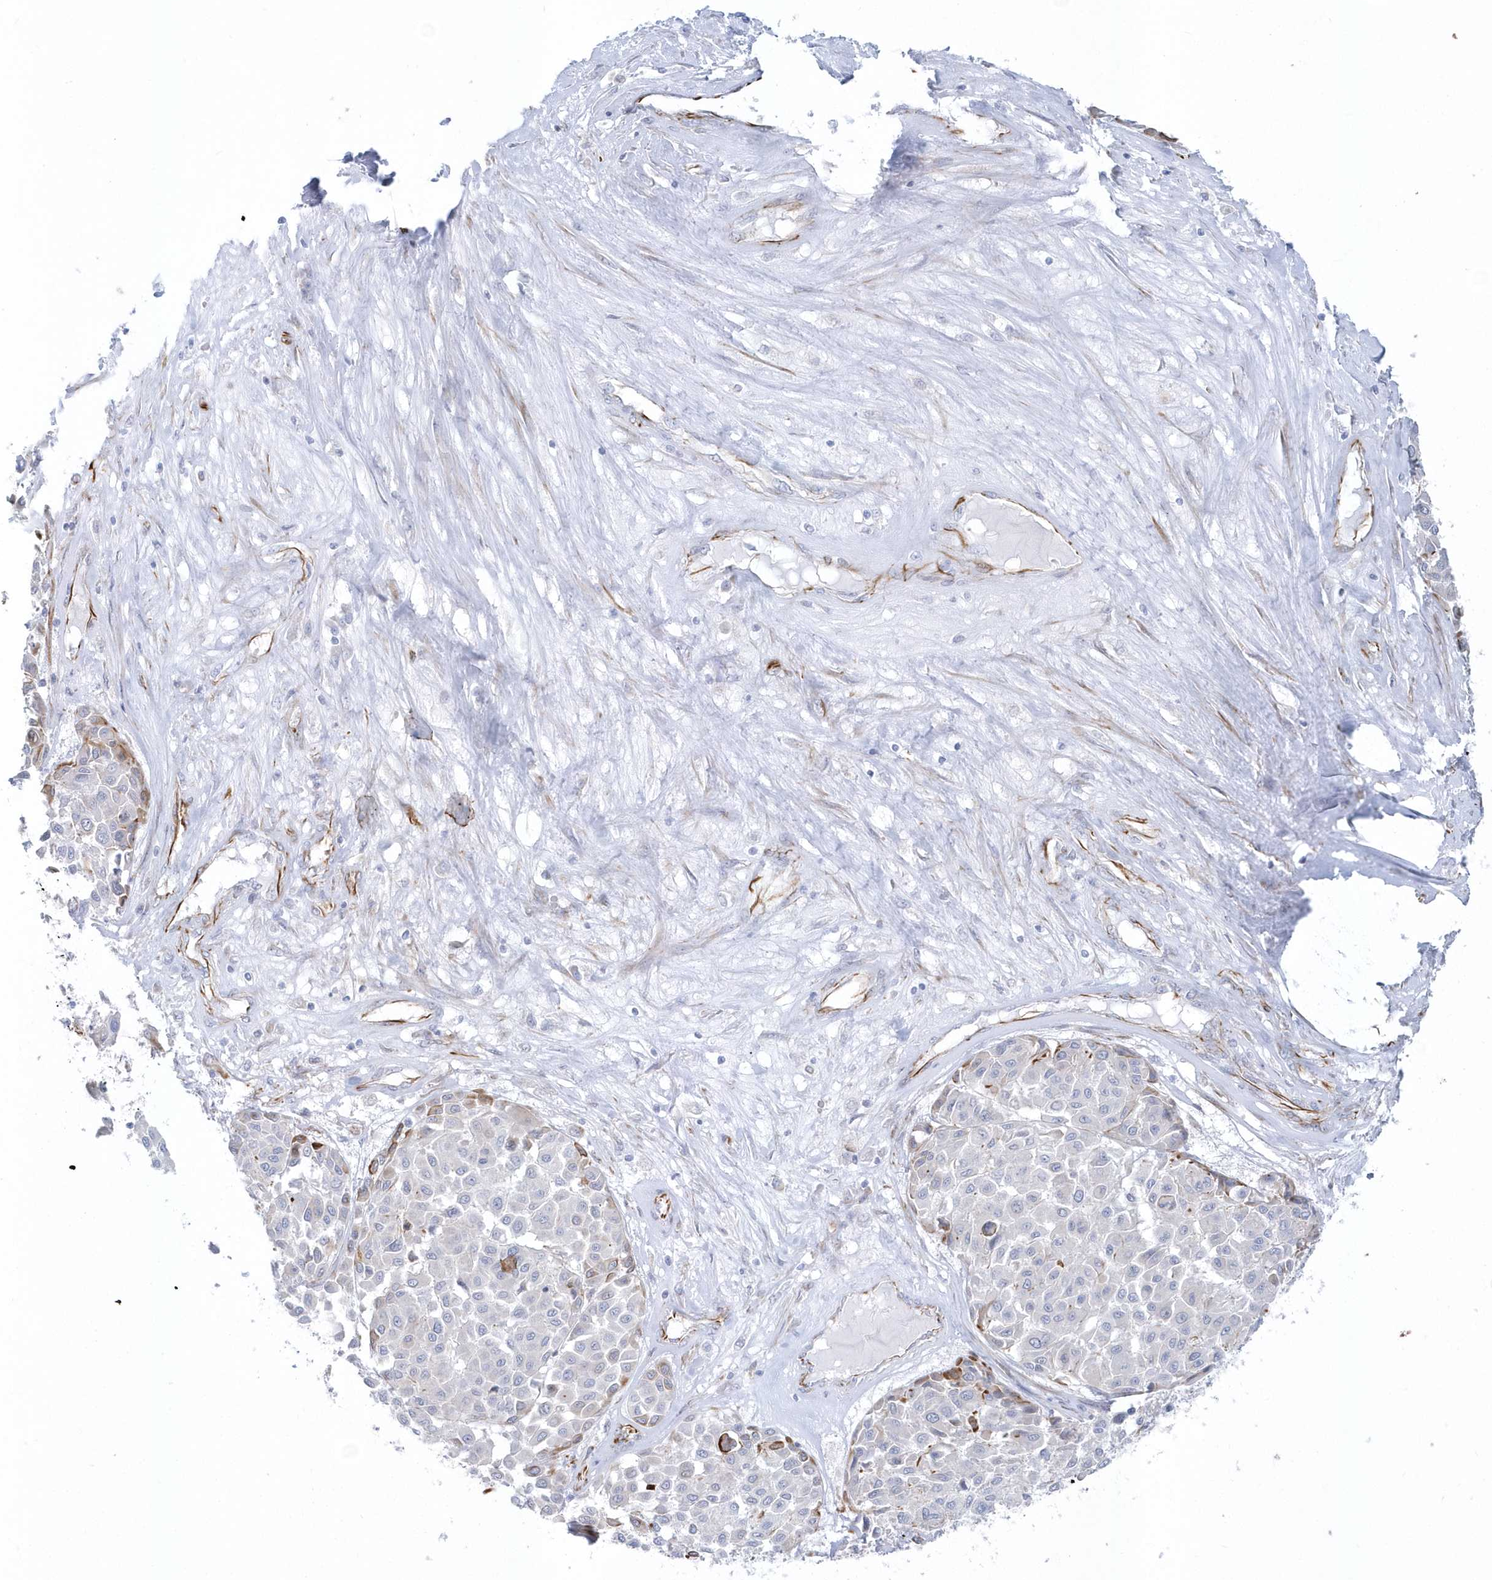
{"staining": {"intensity": "moderate", "quantity": "<25%", "location": "cytoplasmic/membranous"}, "tissue": "melanoma", "cell_type": "Tumor cells", "image_type": "cancer", "snomed": [{"axis": "morphology", "description": "Malignant melanoma, Metastatic site"}, {"axis": "topography", "description": "Soft tissue"}], "caption": "Immunohistochemical staining of melanoma exhibits low levels of moderate cytoplasmic/membranous positivity in approximately <25% of tumor cells.", "gene": "PPIL6", "patient": {"sex": "male", "age": 41}}